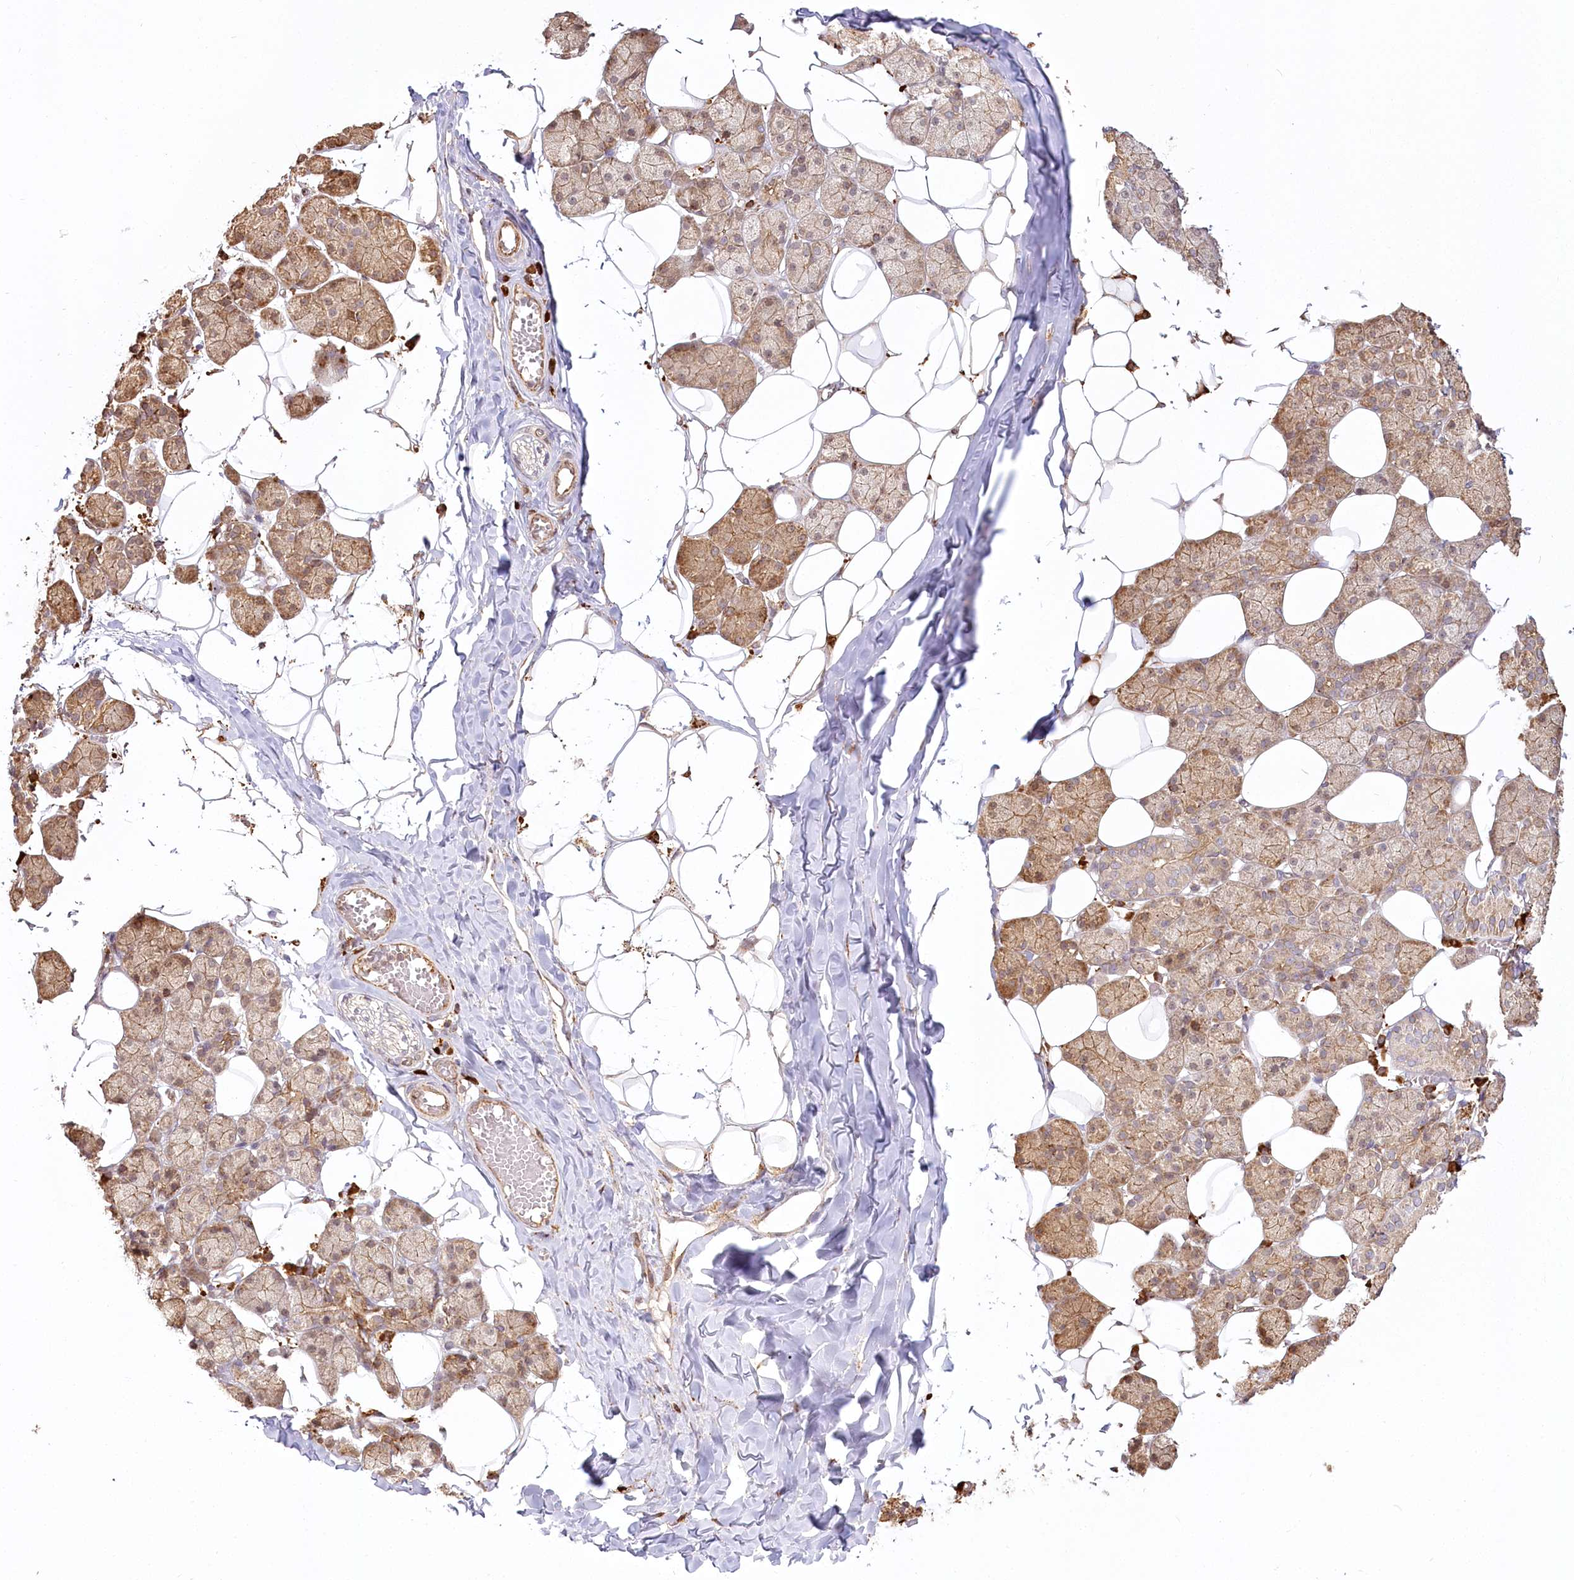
{"staining": {"intensity": "moderate", "quantity": ">75%", "location": "cytoplasmic/membranous,nuclear"}, "tissue": "salivary gland", "cell_type": "Glandular cells", "image_type": "normal", "snomed": [{"axis": "morphology", "description": "Normal tissue, NOS"}, {"axis": "topography", "description": "Salivary gland"}], "caption": "Protein staining shows moderate cytoplasmic/membranous,nuclear expression in about >75% of glandular cells in benign salivary gland. The staining was performed using DAB (3,3'-diaminobenzidine), with brown indicating positive protein expression. Nuclei are stained blue with hematoxylin.", "gene": "FAM13A", "patient": {"sex": "female", "age": 33}}